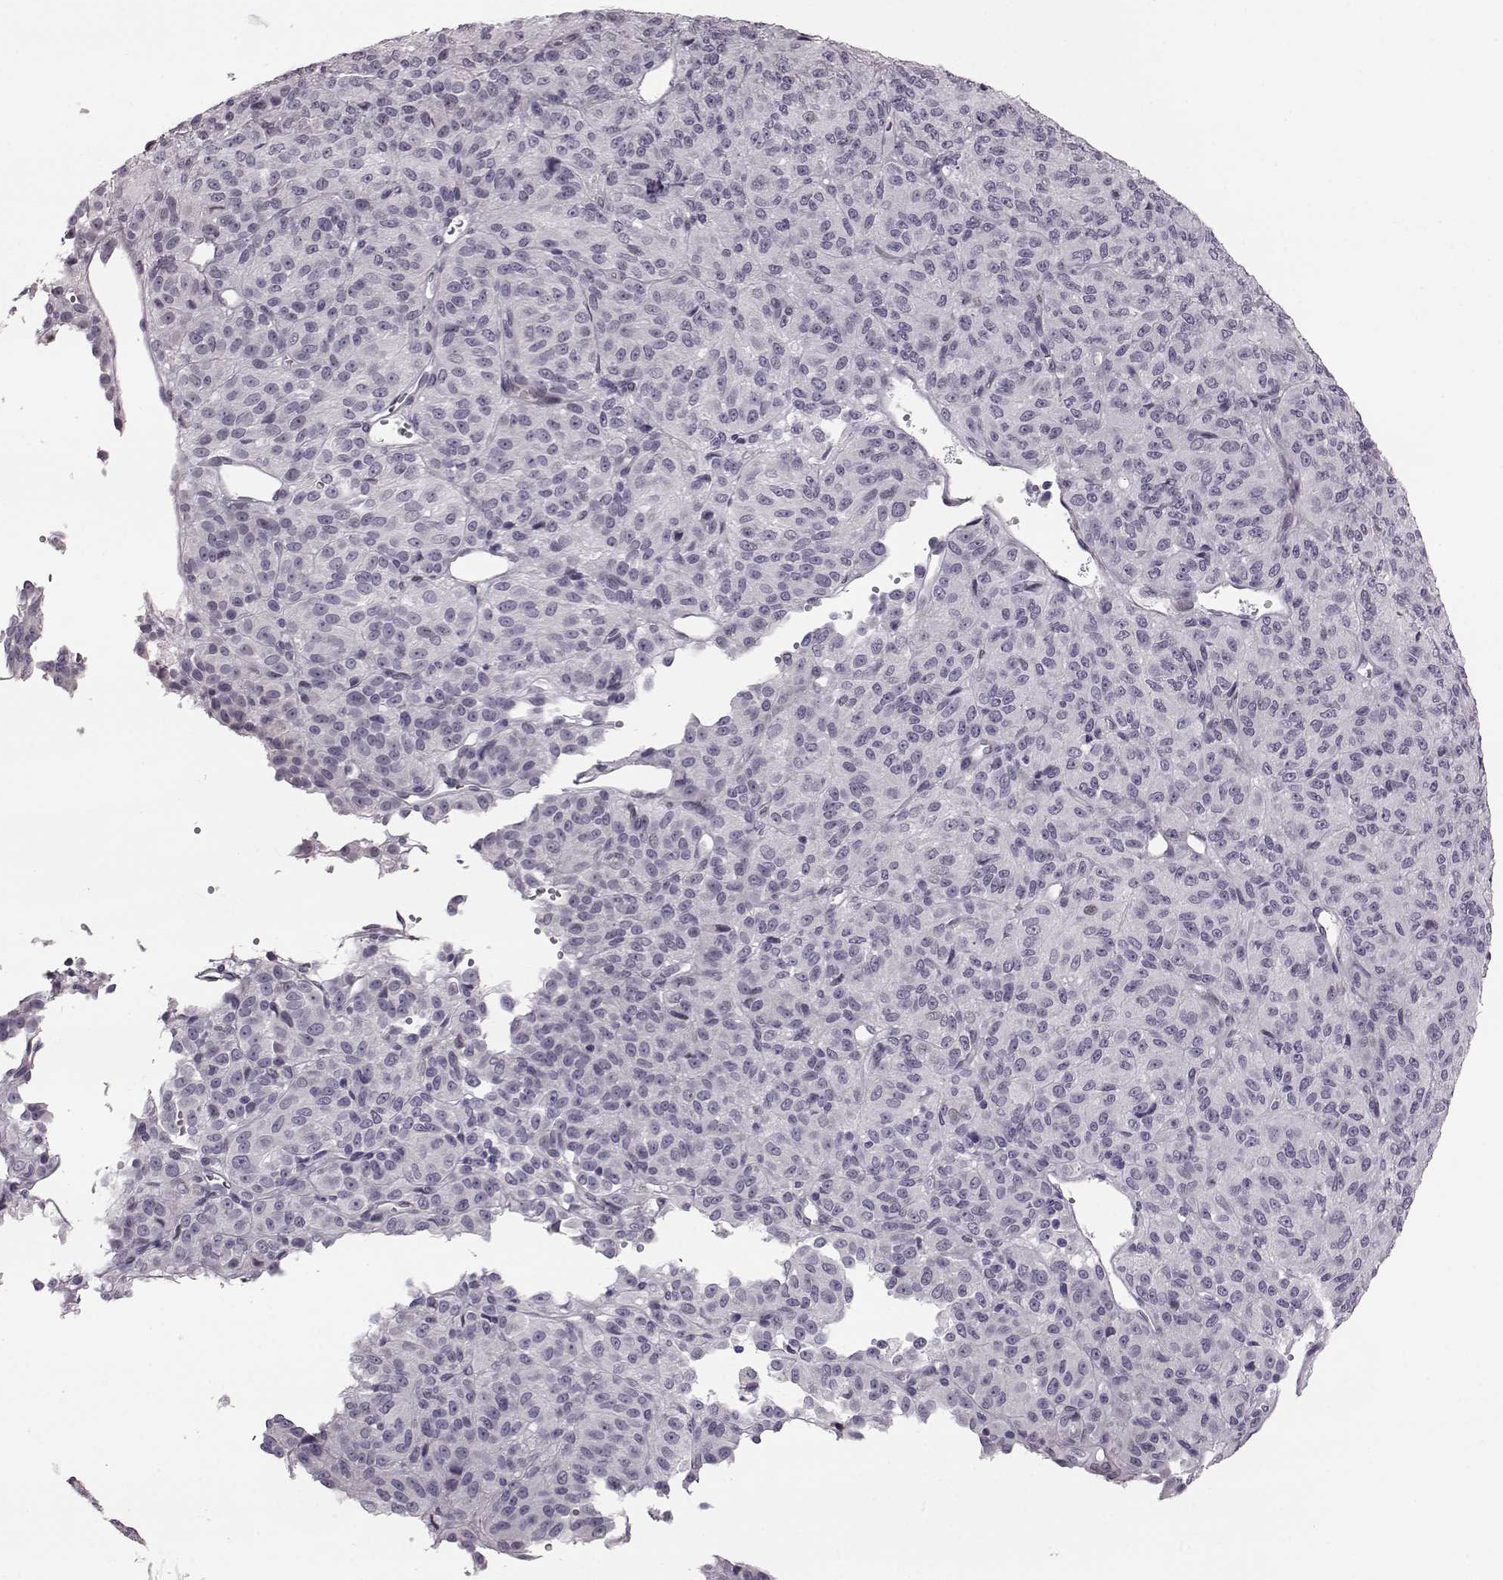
{"staining": {"intensity": "negative", "quantity": "none", "location": "none"}, "tissue": "melanoma", "cell_type": "Tumor cells", "image_type": "cancer", "snomed": [{"axis": "morphology", "description": "Malignant melanoma, Metastatic site"}, {"axis": "topography", "description": "Brain"}], "caption": "IHC of human melanoma shows no expression in tumor cells. The staining is performed using DAB (3,3'-diaminobenzidine) brown chromogen with nuclei counter-stained in using hematoxylin.", "gene": "TCHHL1", "patient": {"sex": "female", "age": 56}}